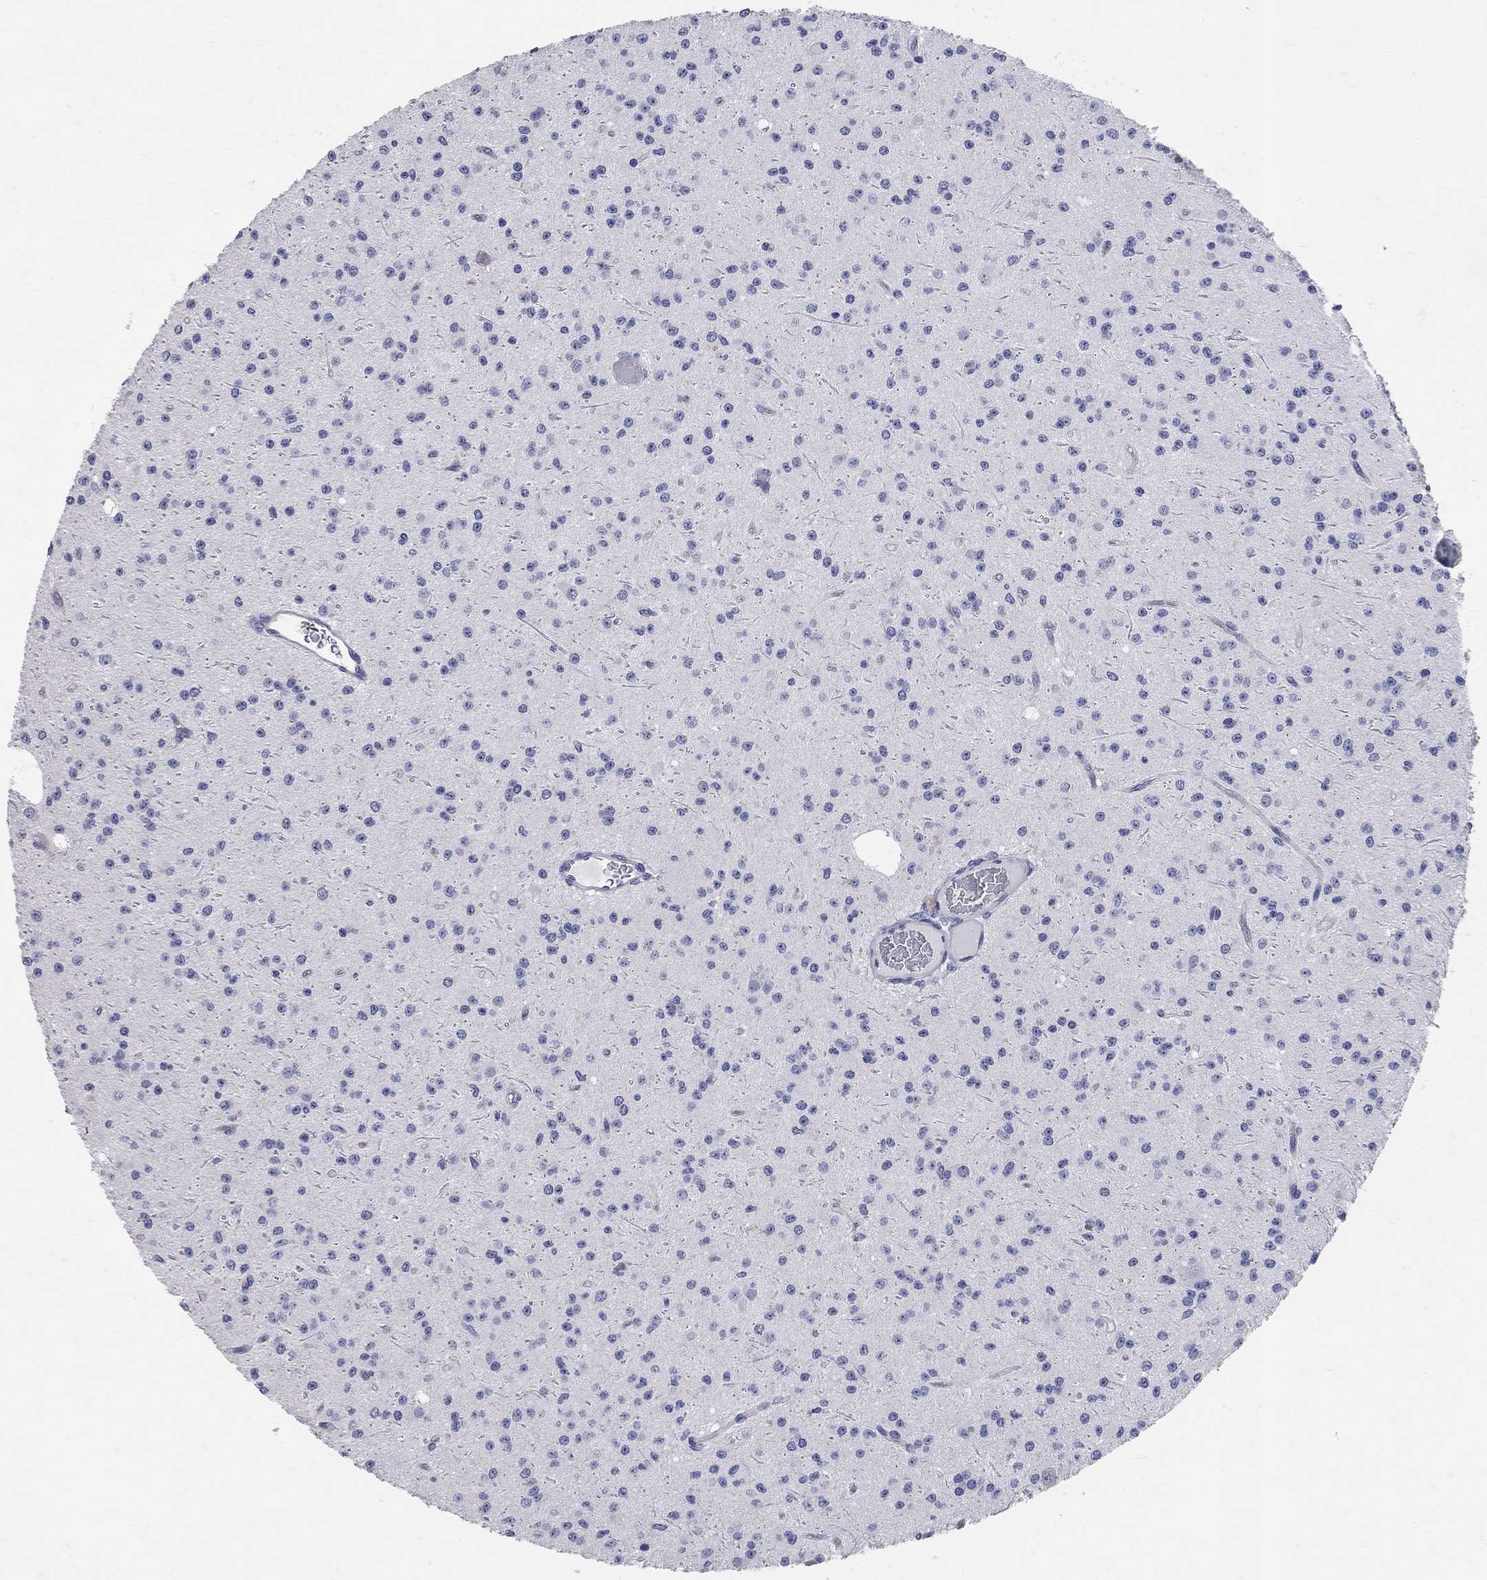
{"staining": {"intensity": "negative", "quantity": "none", "location": "none"}, "tissue": "glioma", "cell_type": "Tumor cells", "image_type": "cancer", "snomed": [{"axis": "morphology", "description": "Glioma, malignant, Low grade"}, {"axis": "topography", "description": "Brain"}], "caption": "High magnification brightfield microscopy of glioma stained with DAB (3,3'-diaminobenzidine) (brown) and counterstained with hematoxylin (blue): tumor cells show no significant positivity.", "gene": "AOX1", "patient": {"sex": "male", "age": 27}}